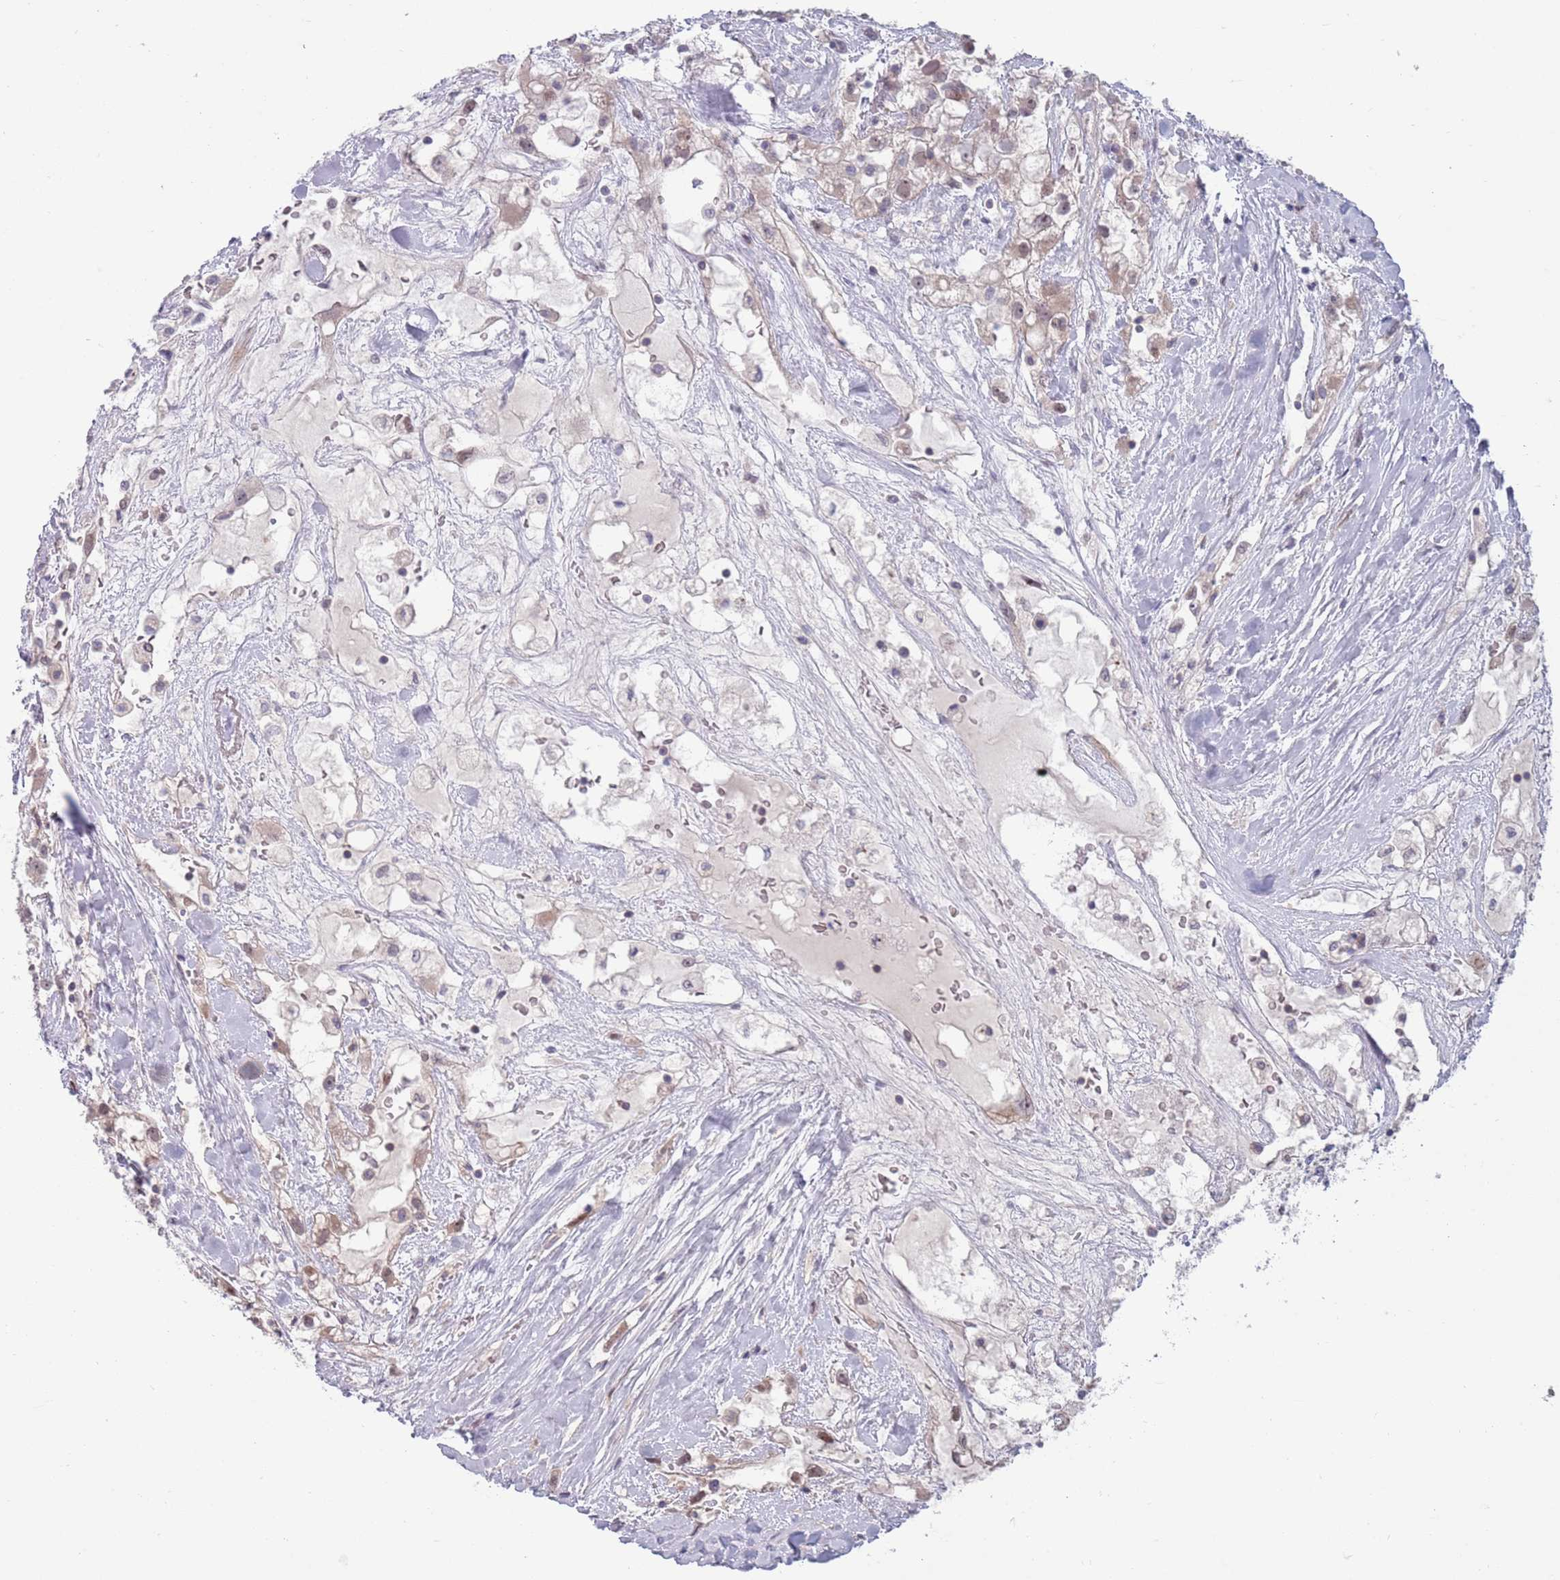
{"staining": {"intensity": "weak", "quantity": "<25%", "location": "cytoplasmic/membranous,nuclear"}, "tissue": "renal cancer", "cell_type": "Tumor cells", "image_type": "cancer", "snomed": [{"axis": "morphology", "description": "Adenocarcinoma, NOS"}, {"axis": "topography", "description": "Kidney"}], "caption": "This is an immunohistochemistry photomicrograph of renal adenocarcinoma. There is no positivity in tumor cells.", "gene": "CLNS1A", "patient": {"sex": "male", "age": 59}}